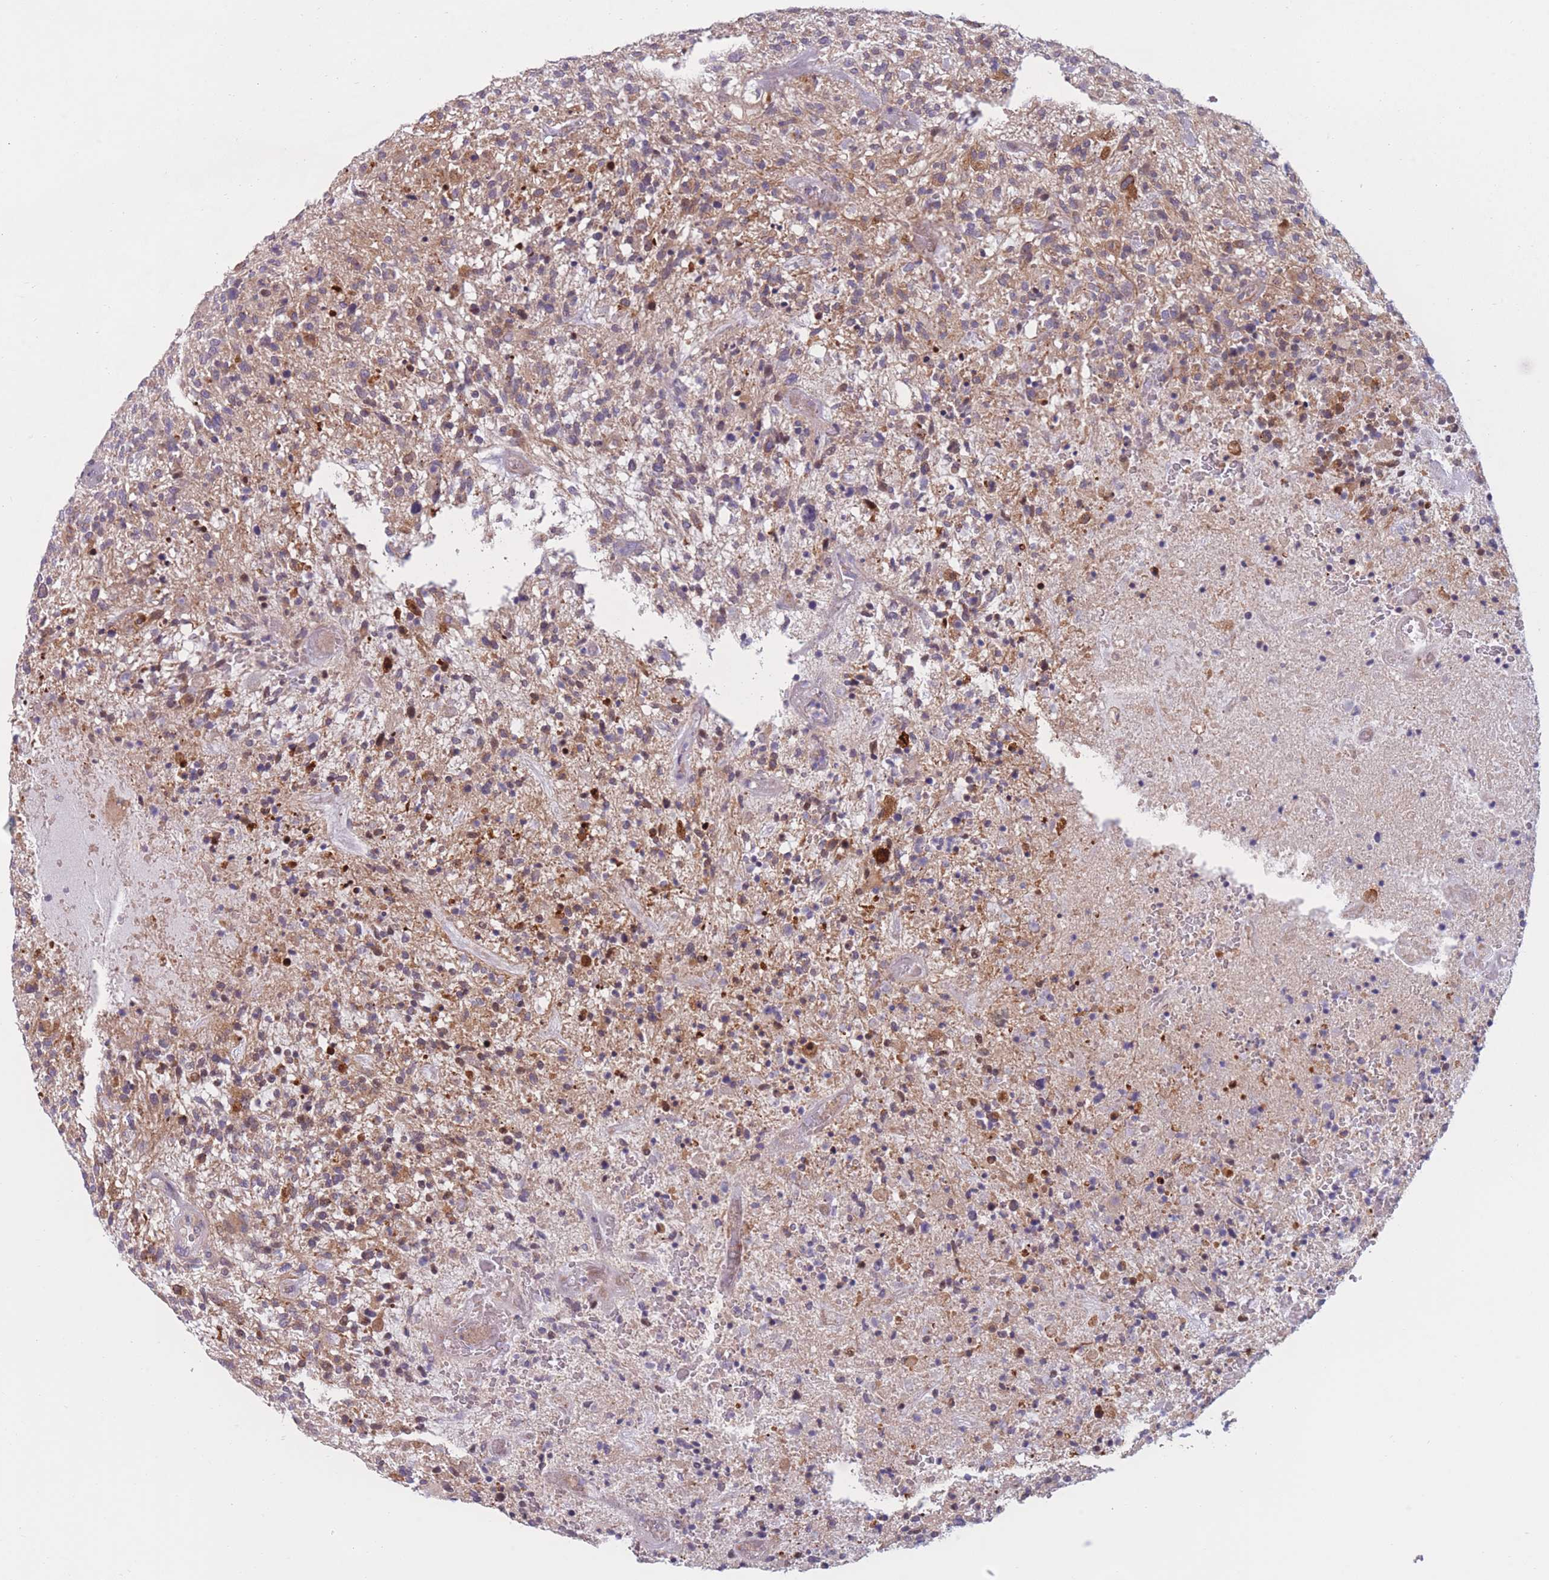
{"staining": {"intensity": "weak", "quantity": "25%-75%", "location": "cytoplasmic/membranous"}, "tissue": "glioma", "cell_type": "Tumor cells", "image_type": "cancer", "snomed": [{"axis": "morphology", "description": "Glioma, malignant, High grade"}, {"axis": "topography", "description": "Brain"}], "caption": "IHC micrograph of human glioma stained for a protein (brown), which demonstrates low levels of weak cytoplasmic/membranous expression in about 25%-75% of tumor cells.", "gene": "PDE4A", "patient": {"sex": "male", "age": 47}}